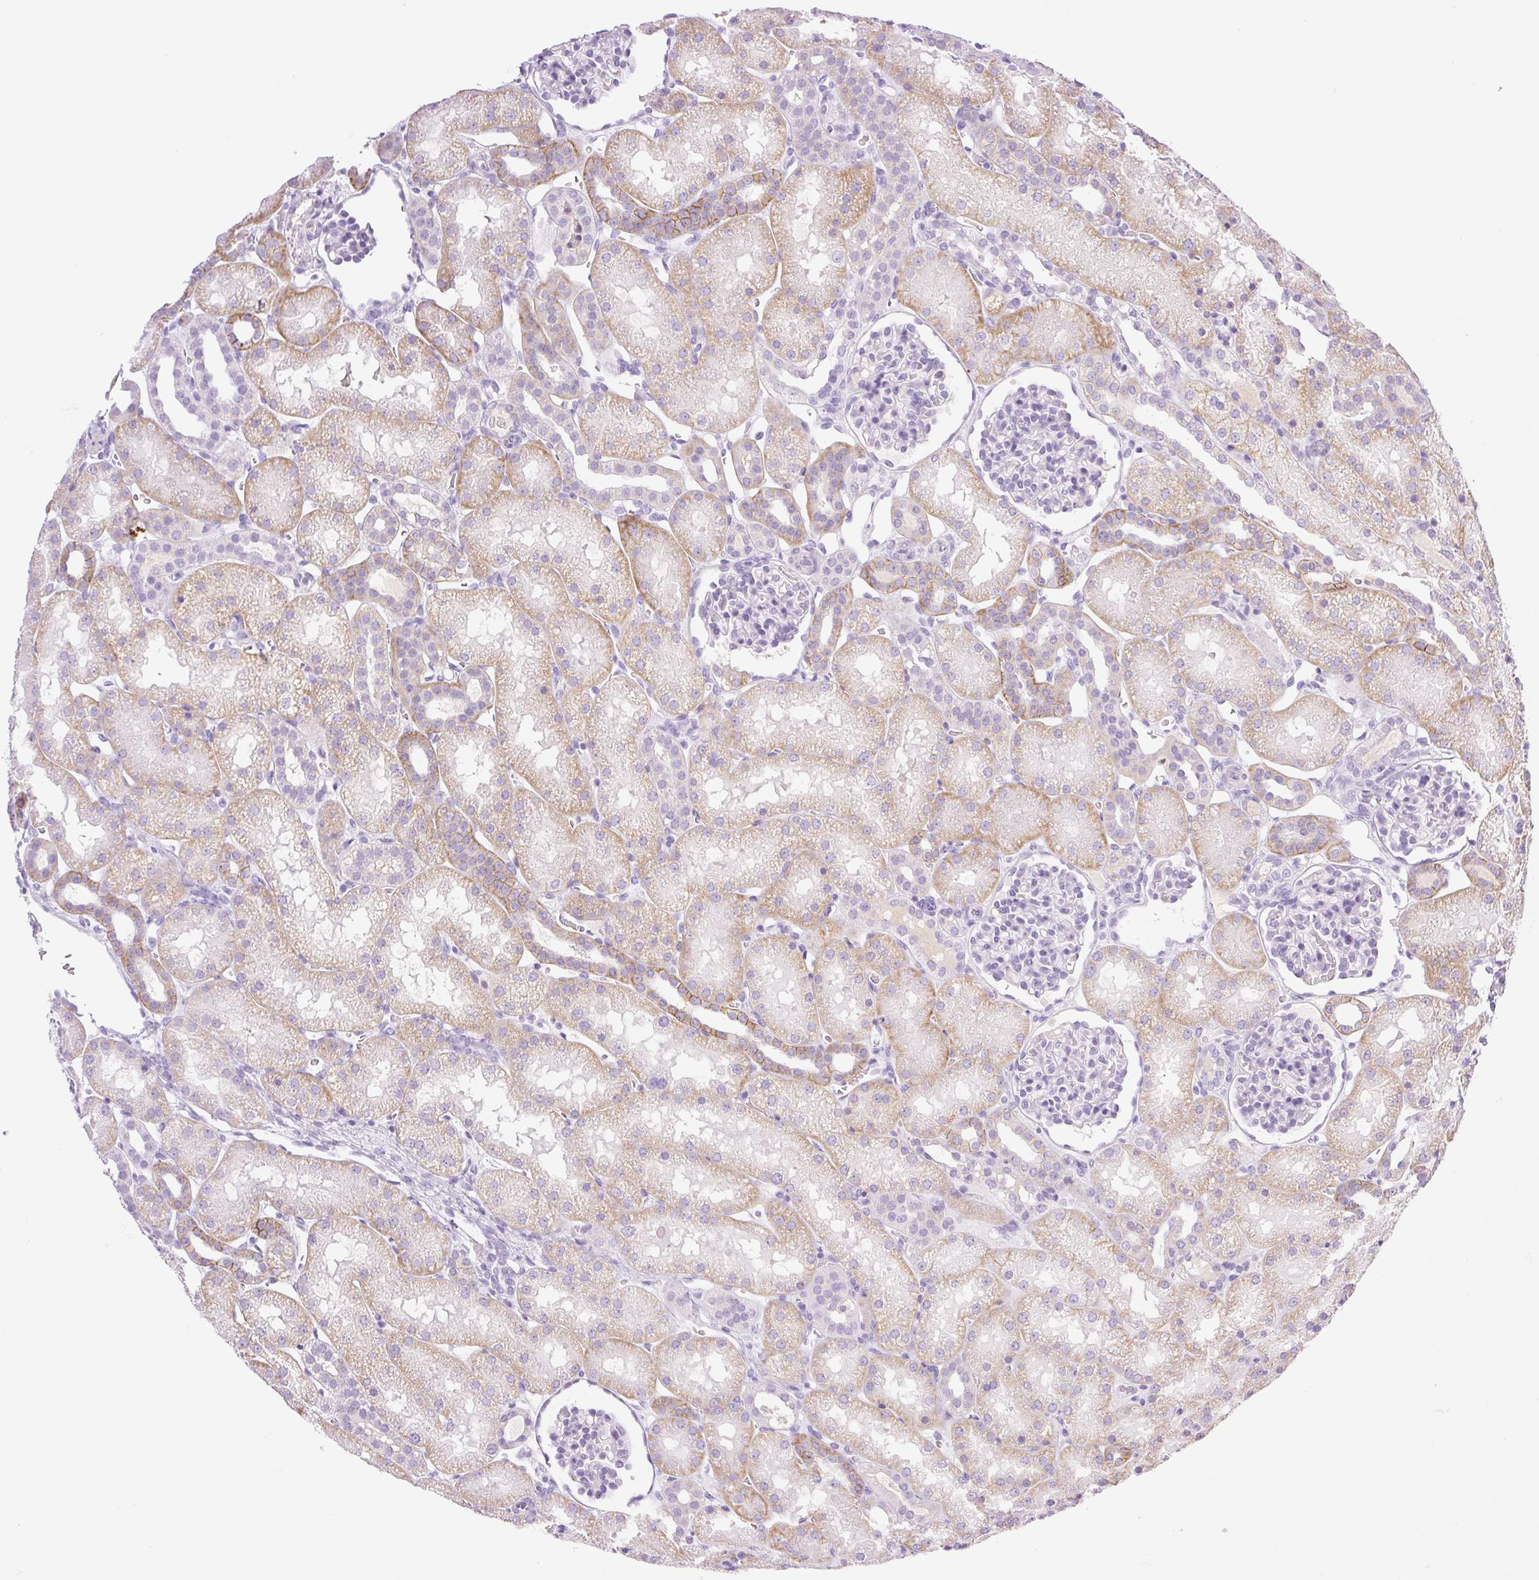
{"staining": {"intensity": "negative", "quantity": "none", "location": "none"}, "tissue": "kidney", "cell_type": "Cells in glomeruli", "image_type": "normal", "snomed": [{"axis": "morphology", "description": "Normal tissue, NOS"}, {"axis": "topography", "description": "Kidney"}], "caption": "This is an immunohistochemistry (IHC) micrograph of unremarkable human kidney. There is no expression in cells in glomeruli.", "gene": "PALM3", "patient": {"sex": "male", "age": 2}}